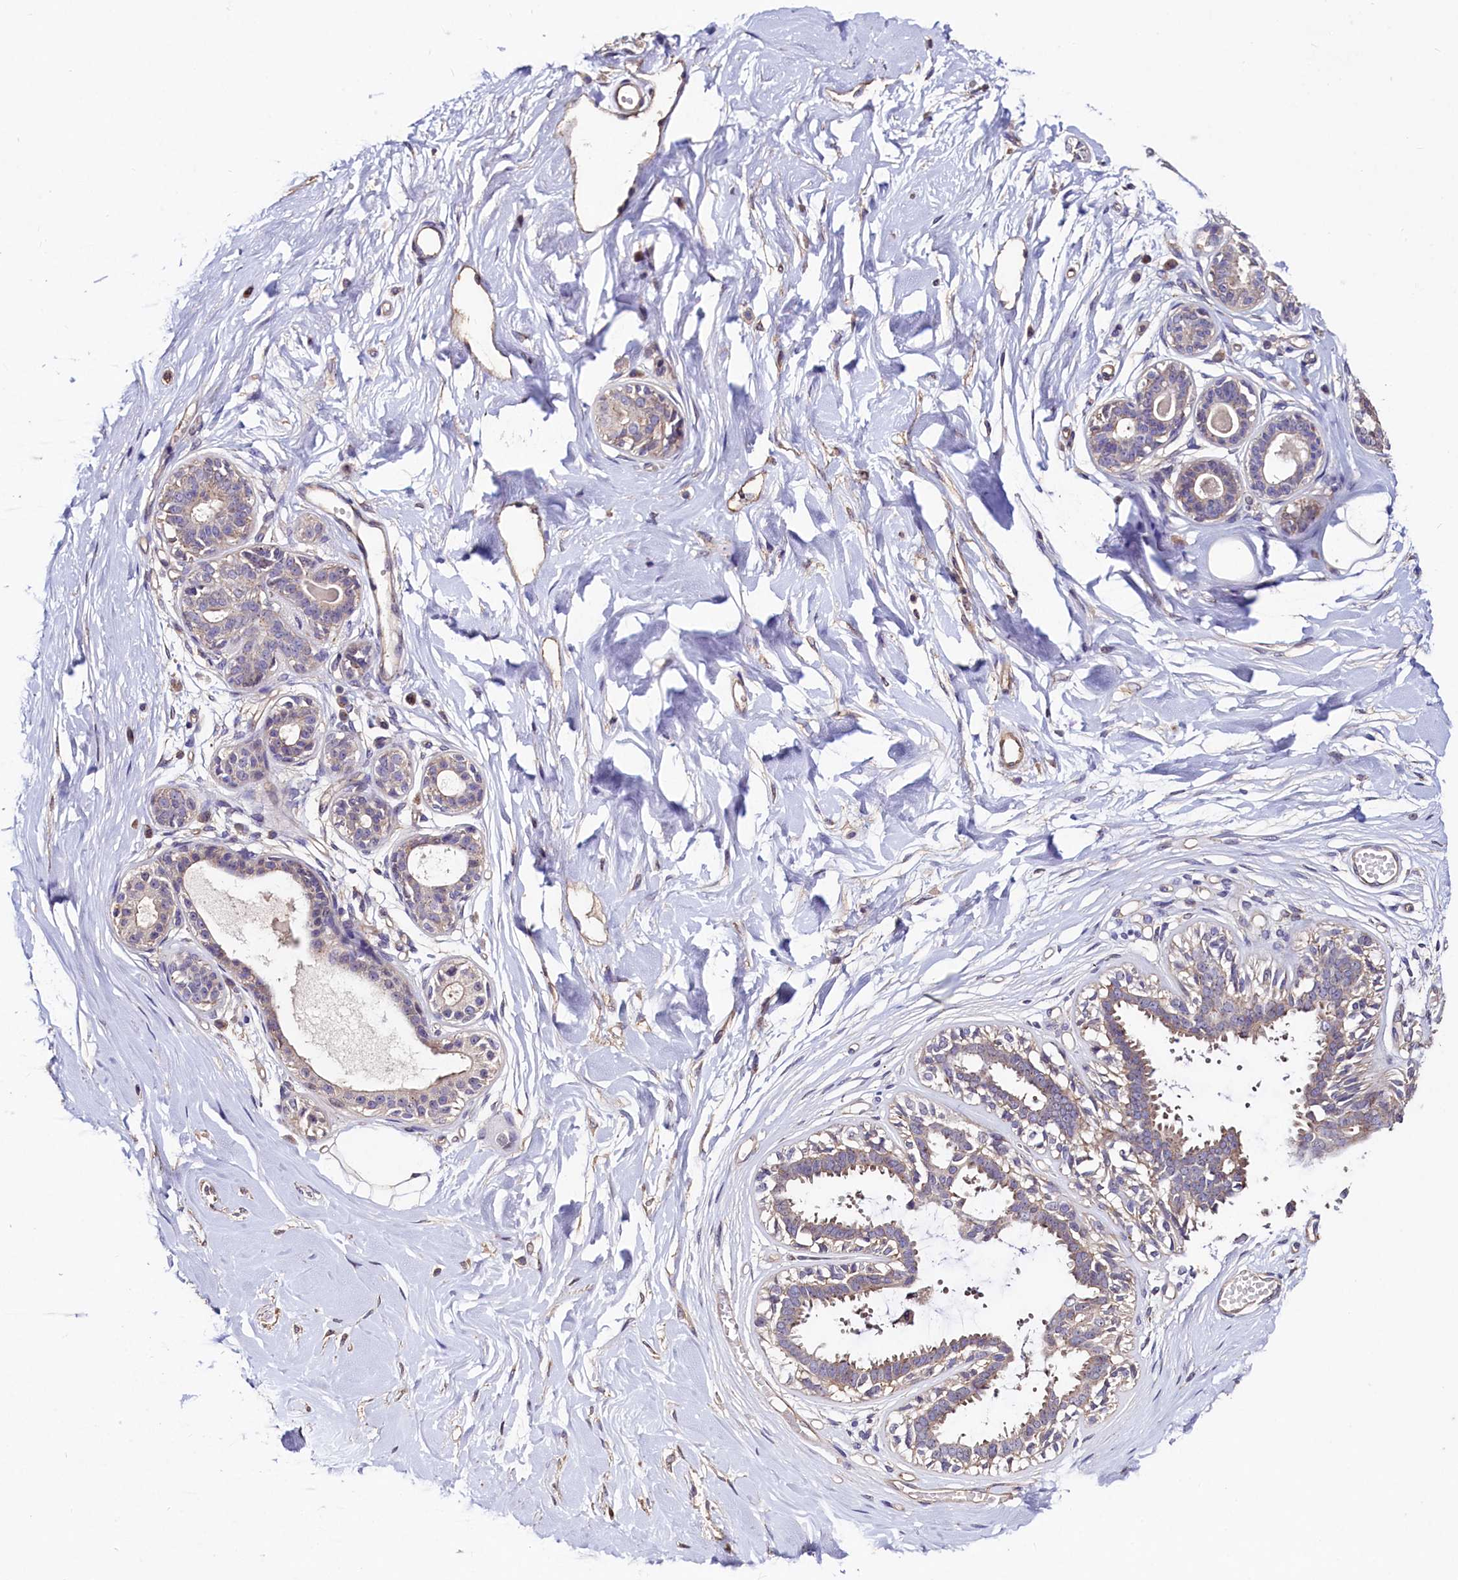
{"staining": {"intensity": "weak", "quantity": "25%-75%", "location": "cytoplasmic/membranous"}, "tissue": "breast", "cell_type": "Adipocytes", "image_type": "normal", "snomed": [{"axis": "morphology", "description": "Normal tissue, NOS"}, {"axis": "topography", "description": "Breast"}], "caption": "This is an image of immunohistochemistry (IHC) staining of benign breast, which shows weak expression in the cytoplasmic/membranous of adipocytes.", "gene": "PALM", "patient": {"sex": "female", "age": 45}}